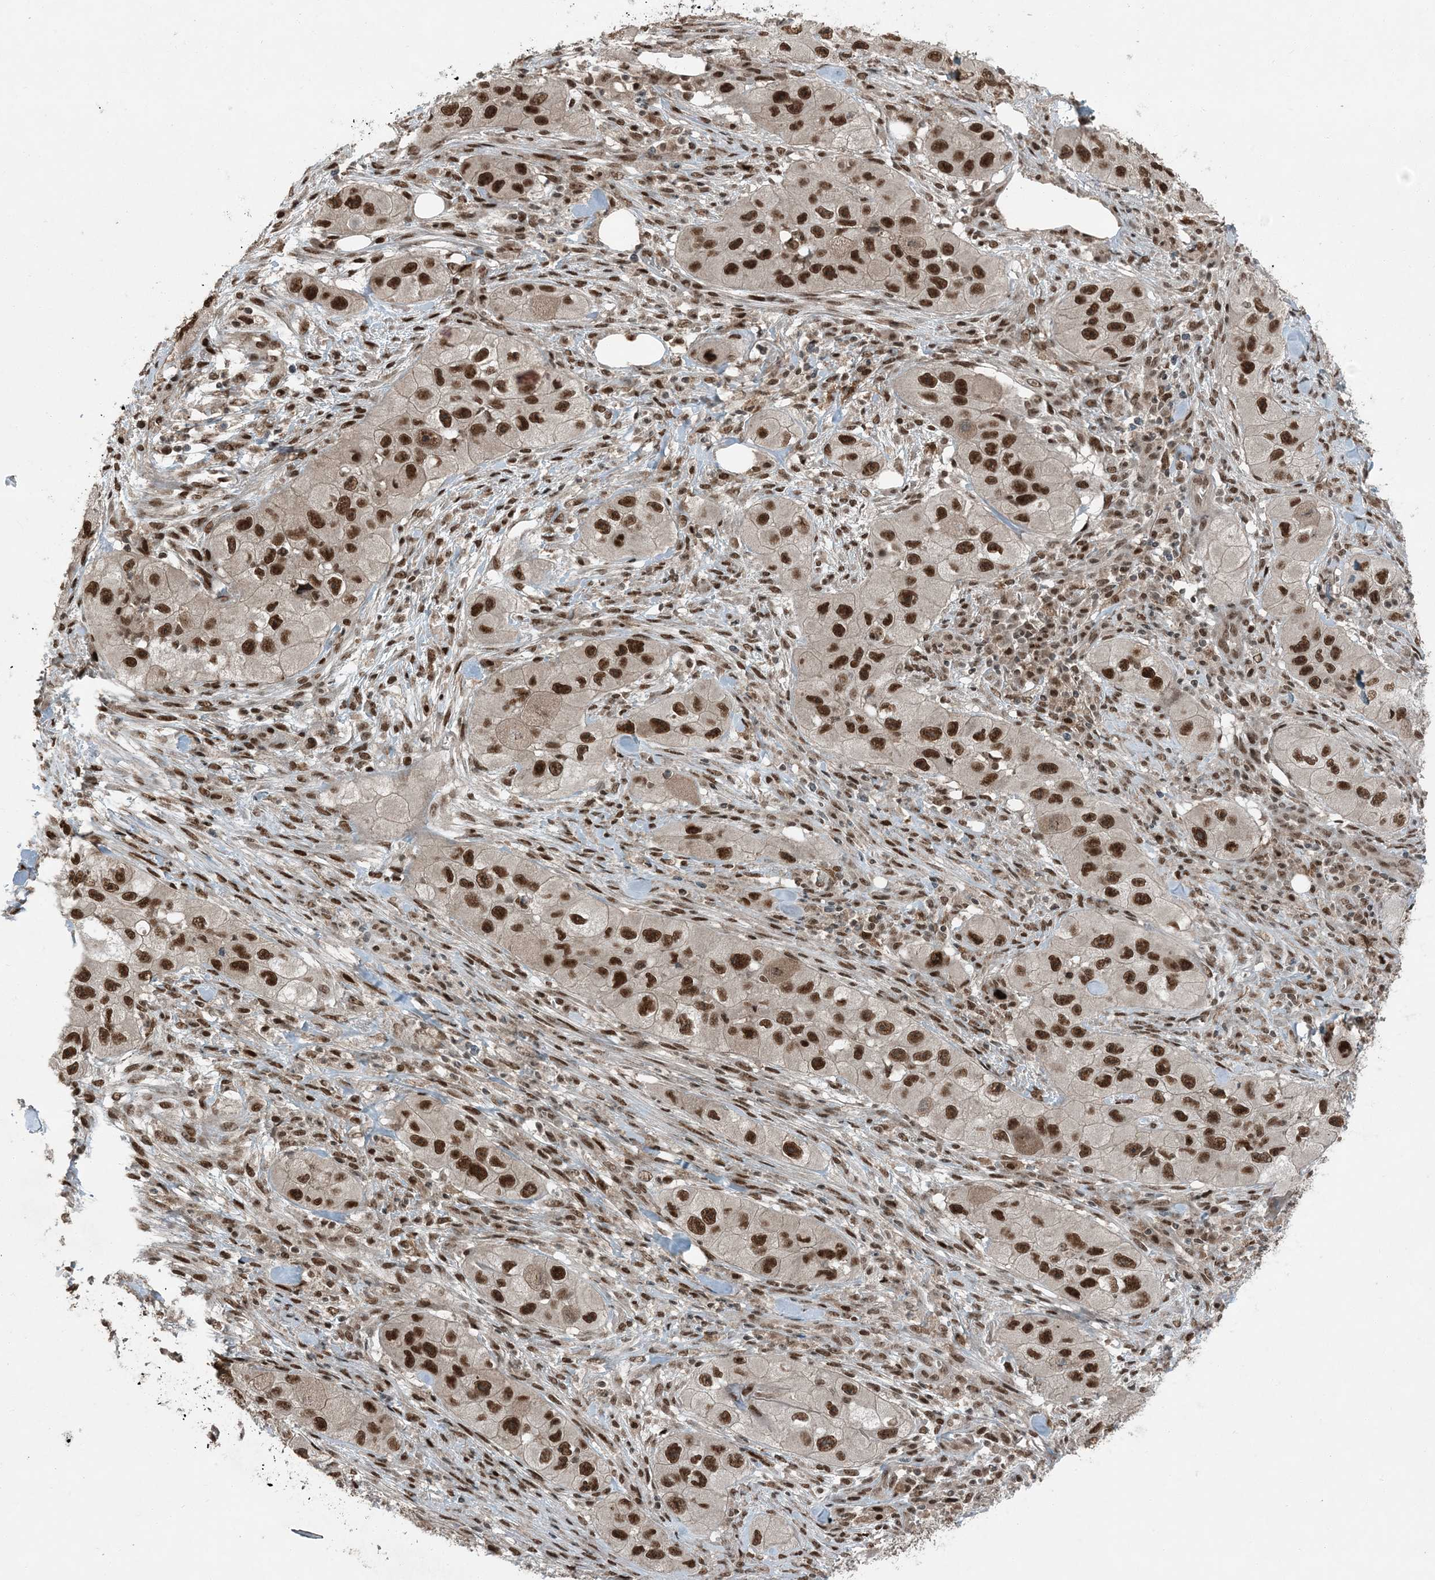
{"staining": {"intensity": "strong", "quantity": ">75%", "location": "nuclear"}, "tissue": "skin cancer", "cell_type": "Tumor cells", "image_type": "cancer", "snomed": [{"axis": "morphology", "description": "Squamous cell carcinoma, NOS"}, {"axis": "topography", "description": "Skin"}, {"axis": "topography", "description": "Subcutis"}], "caption": "This image shows skin cancer (squamous cell carcinoma) stained with immunohistochemistry to label a protein in brown. The nuclear of tumor cells show strong positivity for the protein. Nuclei are counter-stained blue.", "gene": "TRAPPC12", "patient": {"sex": "male", "age": 73}}